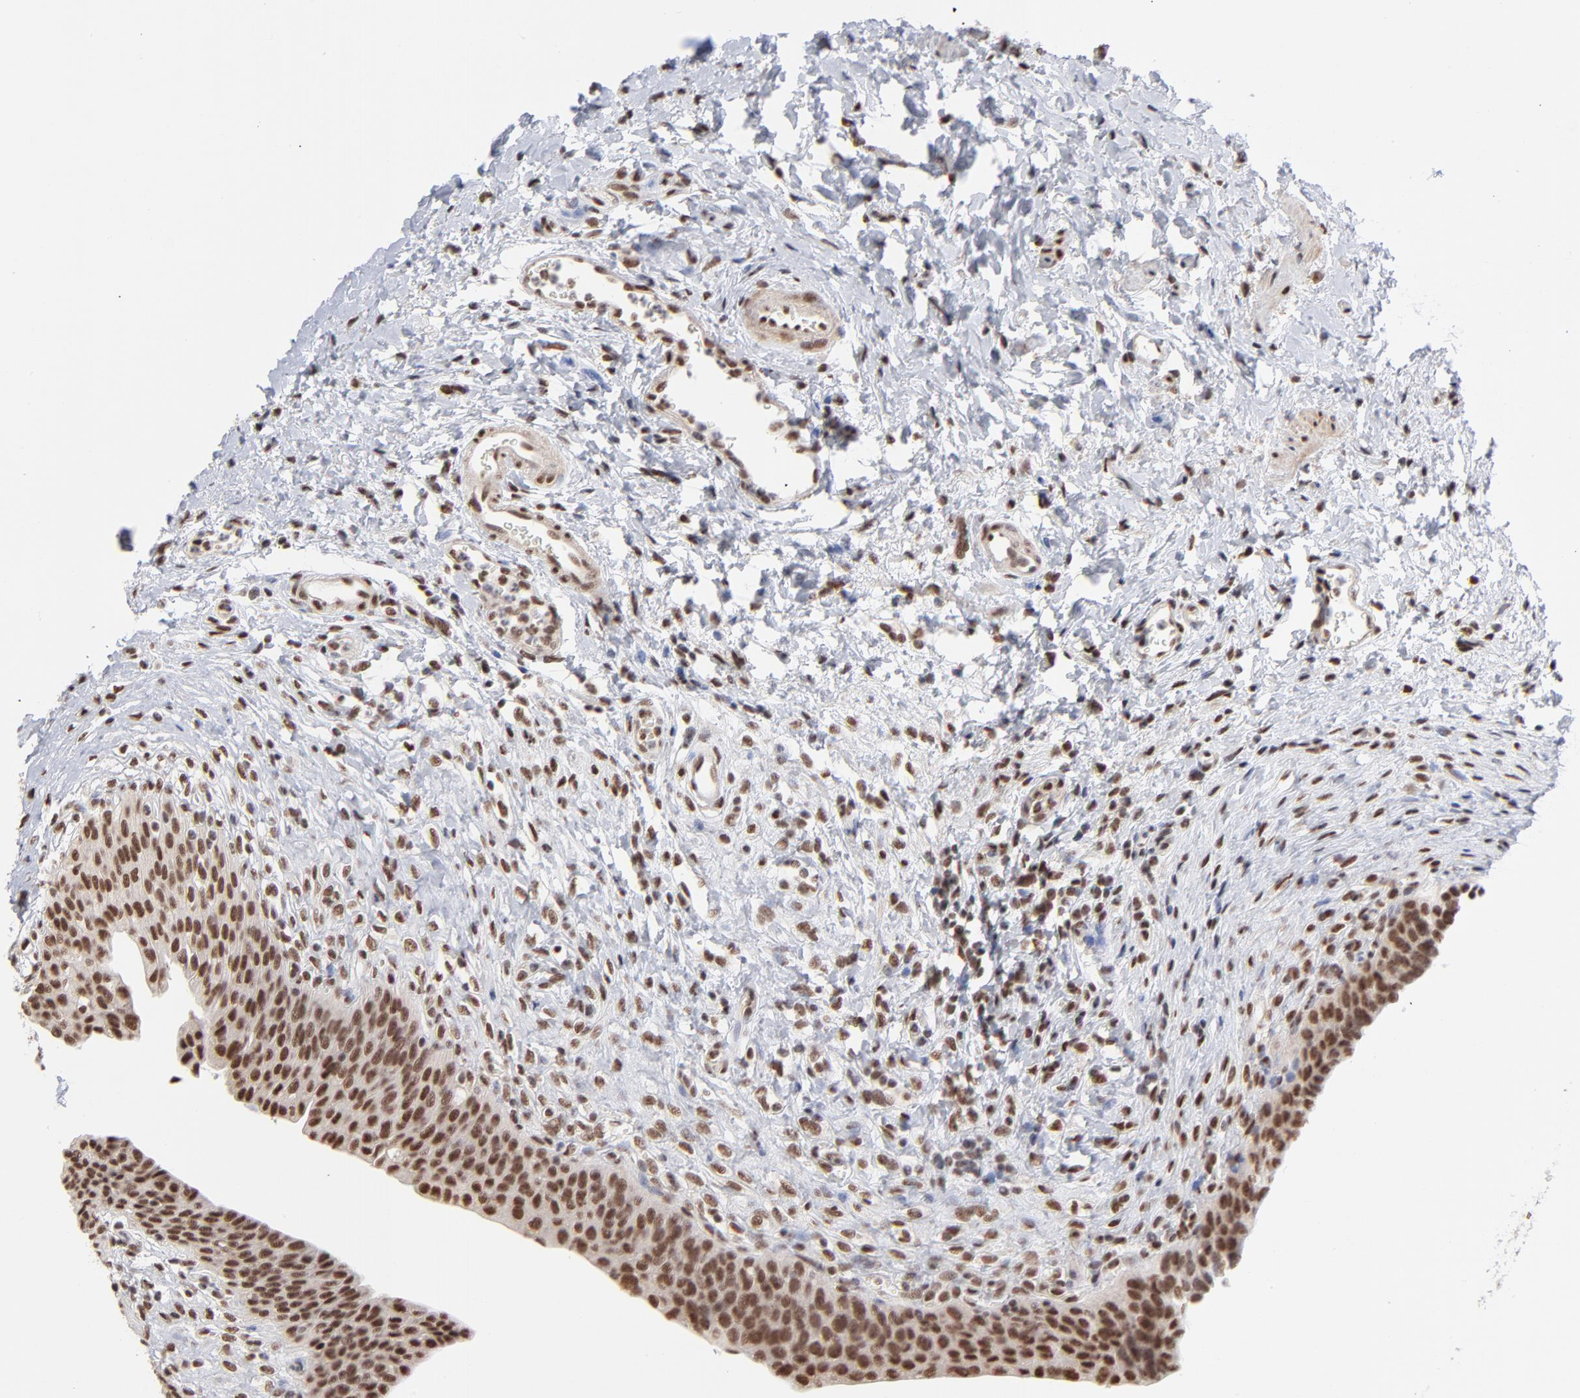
{"staining": {"intensity": "strong", "quantity": ">75%", "location": "cytoplasmic/membranous,nuclear"}, "tissue": "urinary bladder", "cell_type": "Urothelial cells", "image_type": "normal", "snomed": [{"axis": "morphology", "description": "Normal tissue, NOS"}, {"axis": "morphology", "description": "Dysplasia, NOS"}, {"axis": "topography", "description": "Urinary bladder"}], "caption": "A brown stain labels strong cytoplasmic/membranous,nuclear positivity of a protein in urothelial cells of benign human urinary bladder. (brown staining indicates protein expression, while blue staining denotes nuclei).", "gene": "ZNF3", "patient": {"sex": "male", "age": 35}}